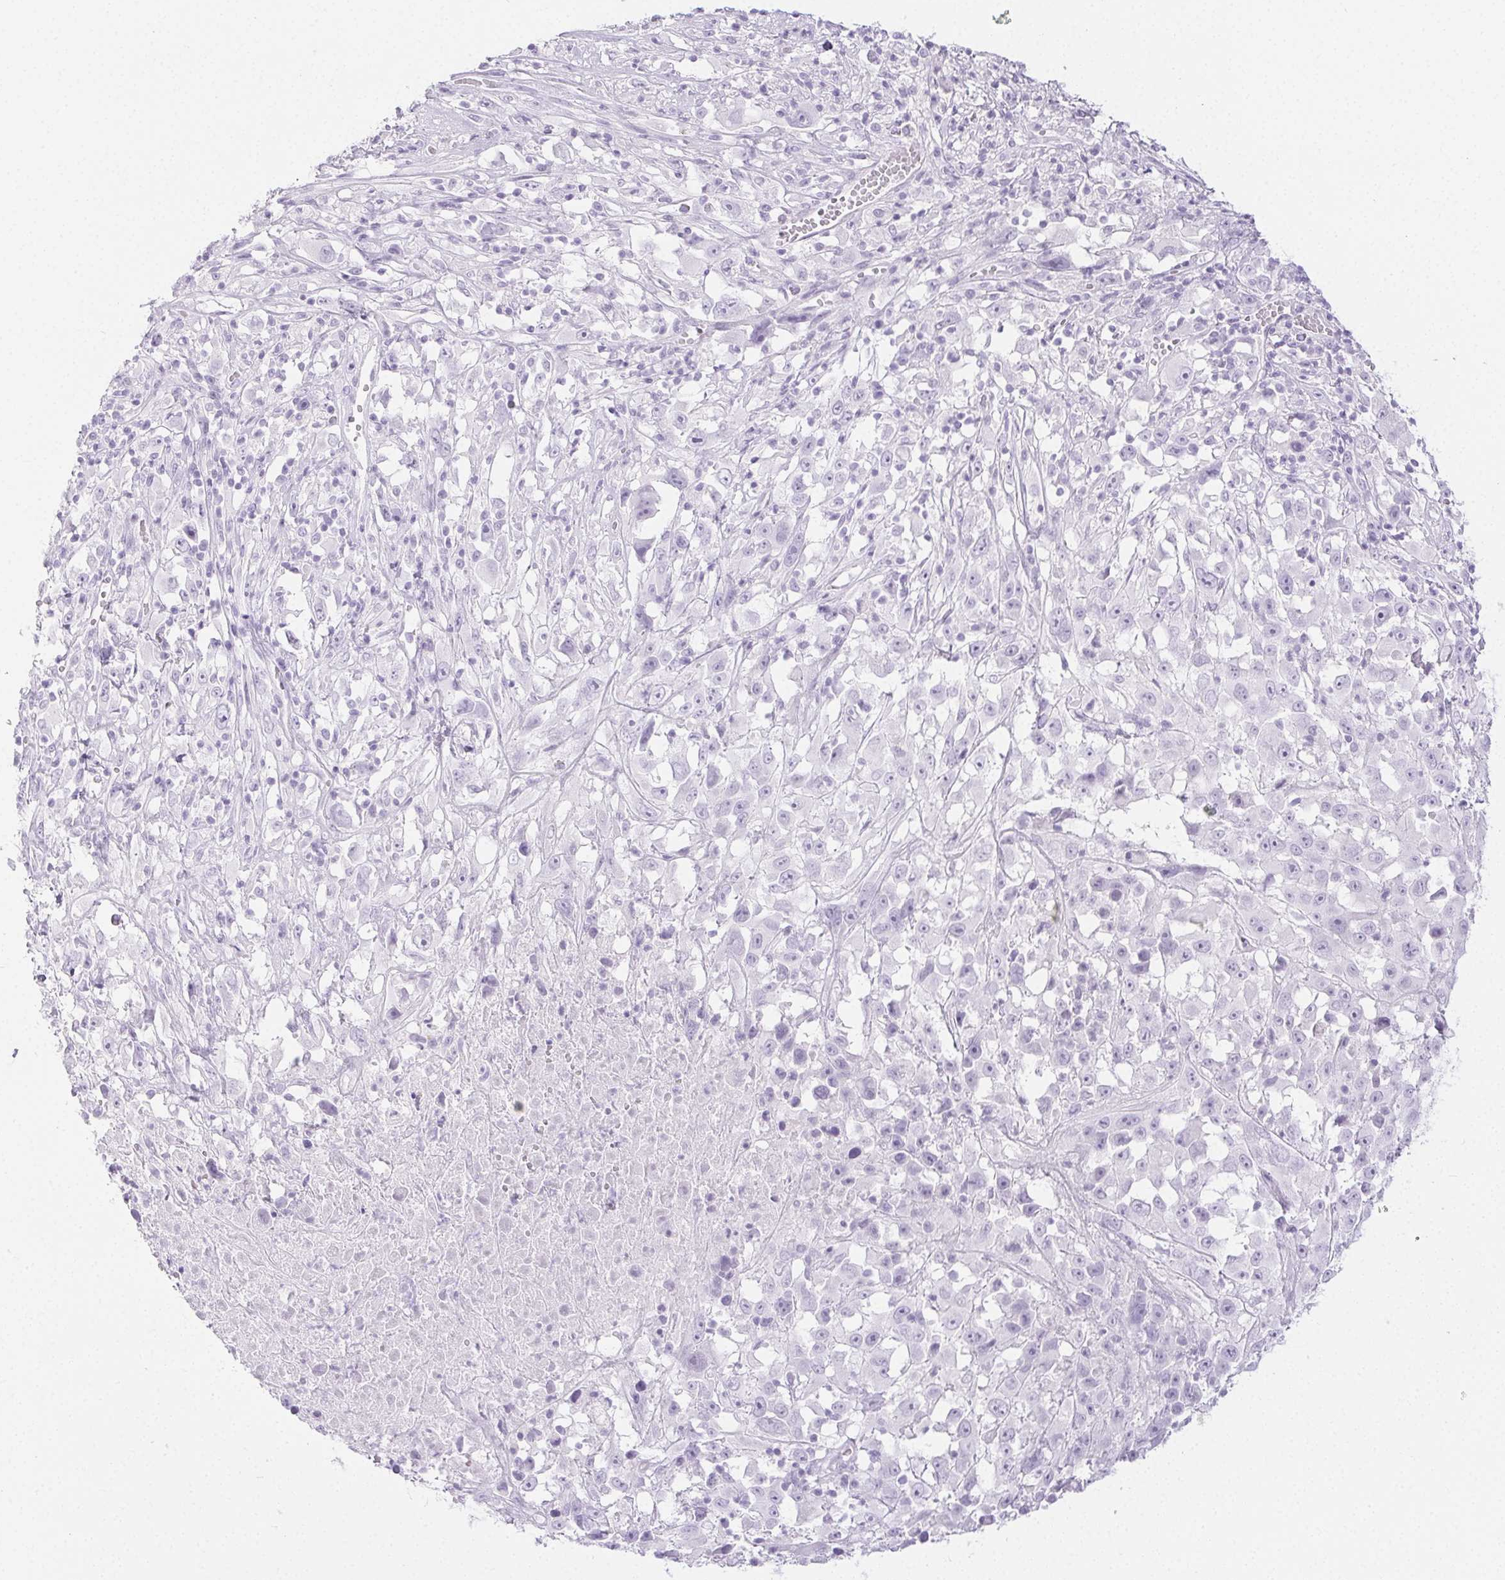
{"staining": {"intensity": "negative", "quantity": "none", "location": "none"}, "tissue": "melanoma", "cell_type": "Tumor cells", "image_type": "cancer", "snomed": [{"axis": "morphology", "description": "Malignant melanoma, Metastatic site"}, {"axis": "topography", "description": "Soft tissue"}], "caption": "Tumor cells are negative for brown protein staining in melanoma.", "gene": "PI3", "patient": {"sex": "male", "age": 50}}